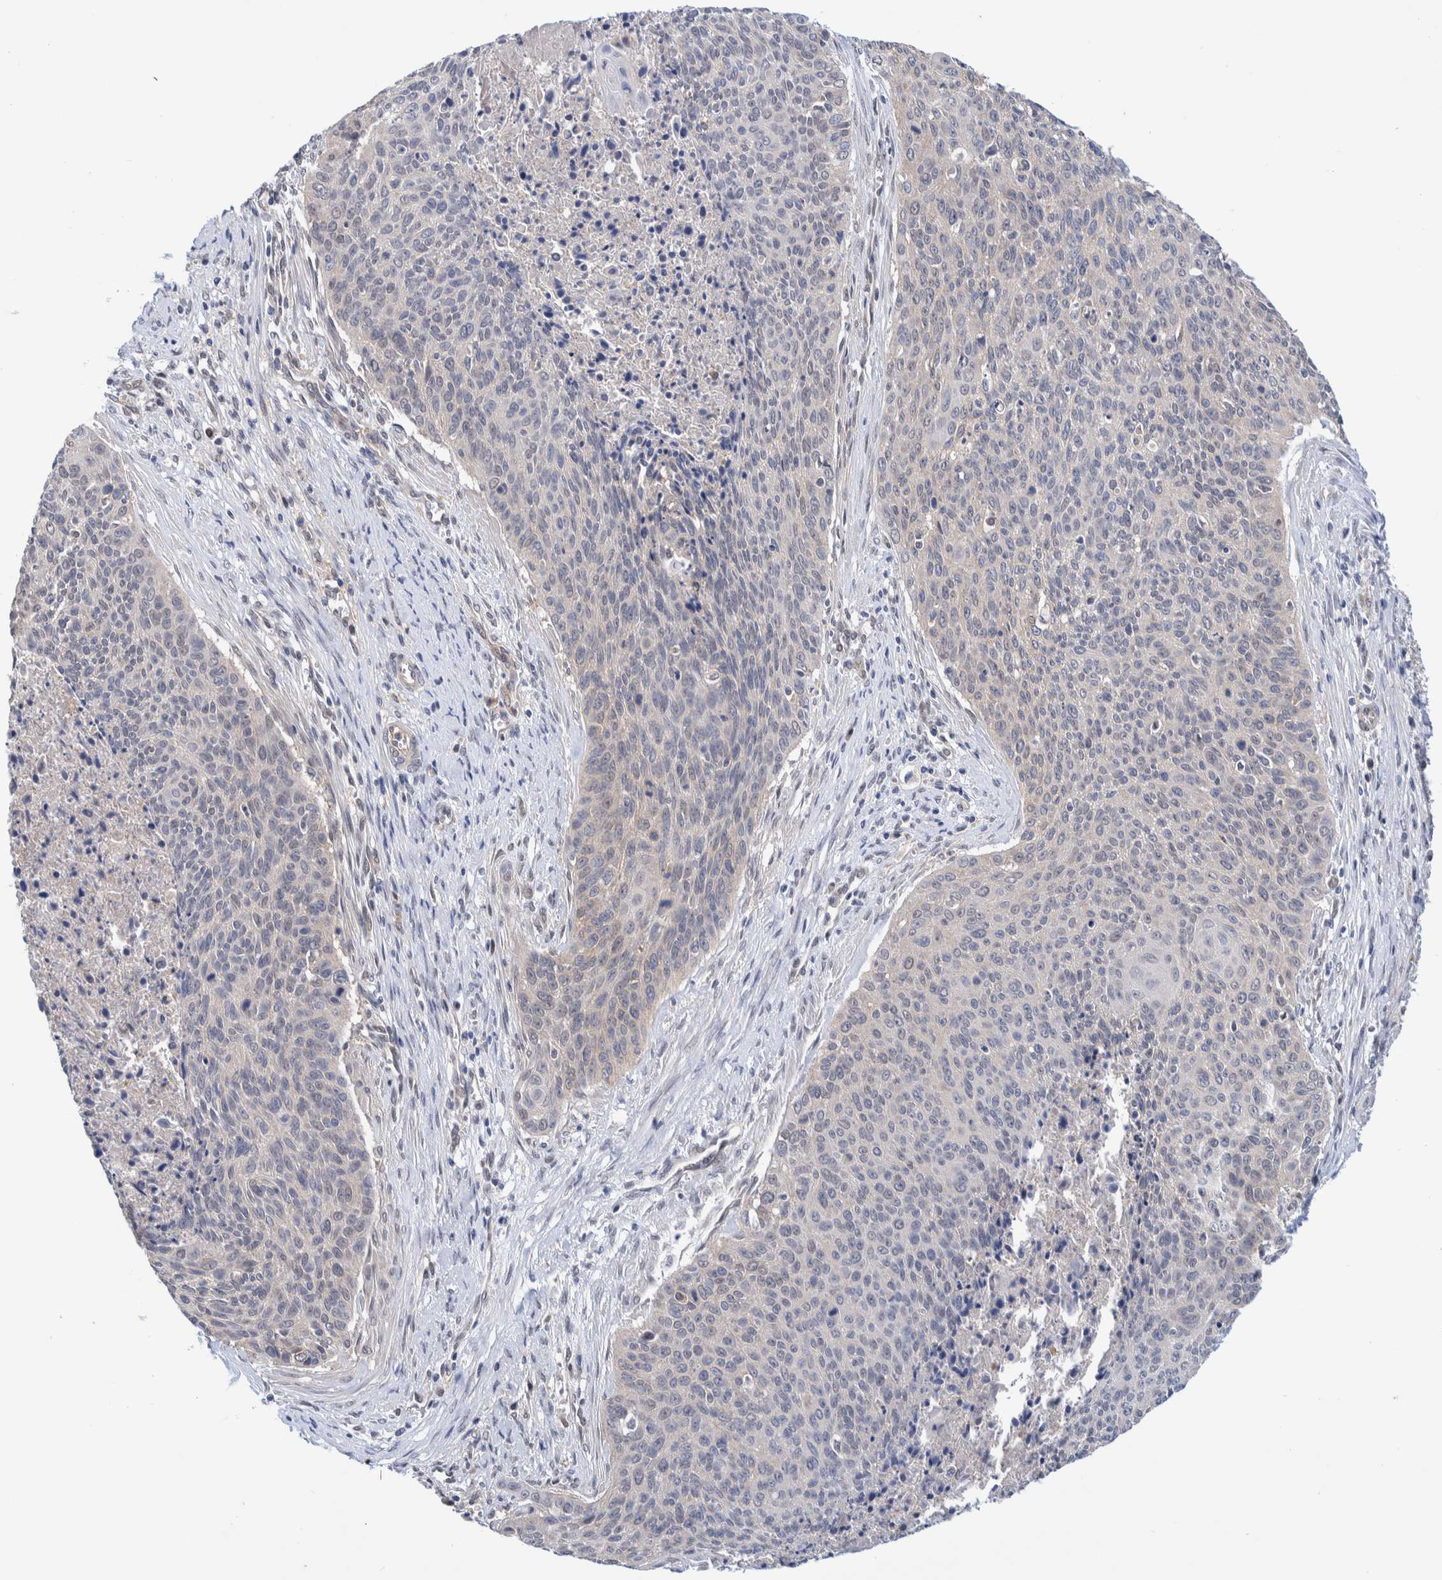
{"staining": {"intensity": "negative", "quantity": "none", "location": "none"}, "tissue": "cervical cancer", "cell_type": "Tumor cells", "image_type": "cancer", "snomed": [{"axis": "morphology", "description": "Squamous cell carcinoma, NOS"}, {"axis": "topography", "description": "Cervix"}], "caption": "Image shows no significant protein staining in tumor cells of cervical cancer (squamous cell carcinoma).", "gene": "PFAS", "patient": {"sex": "female", "age": 55}}